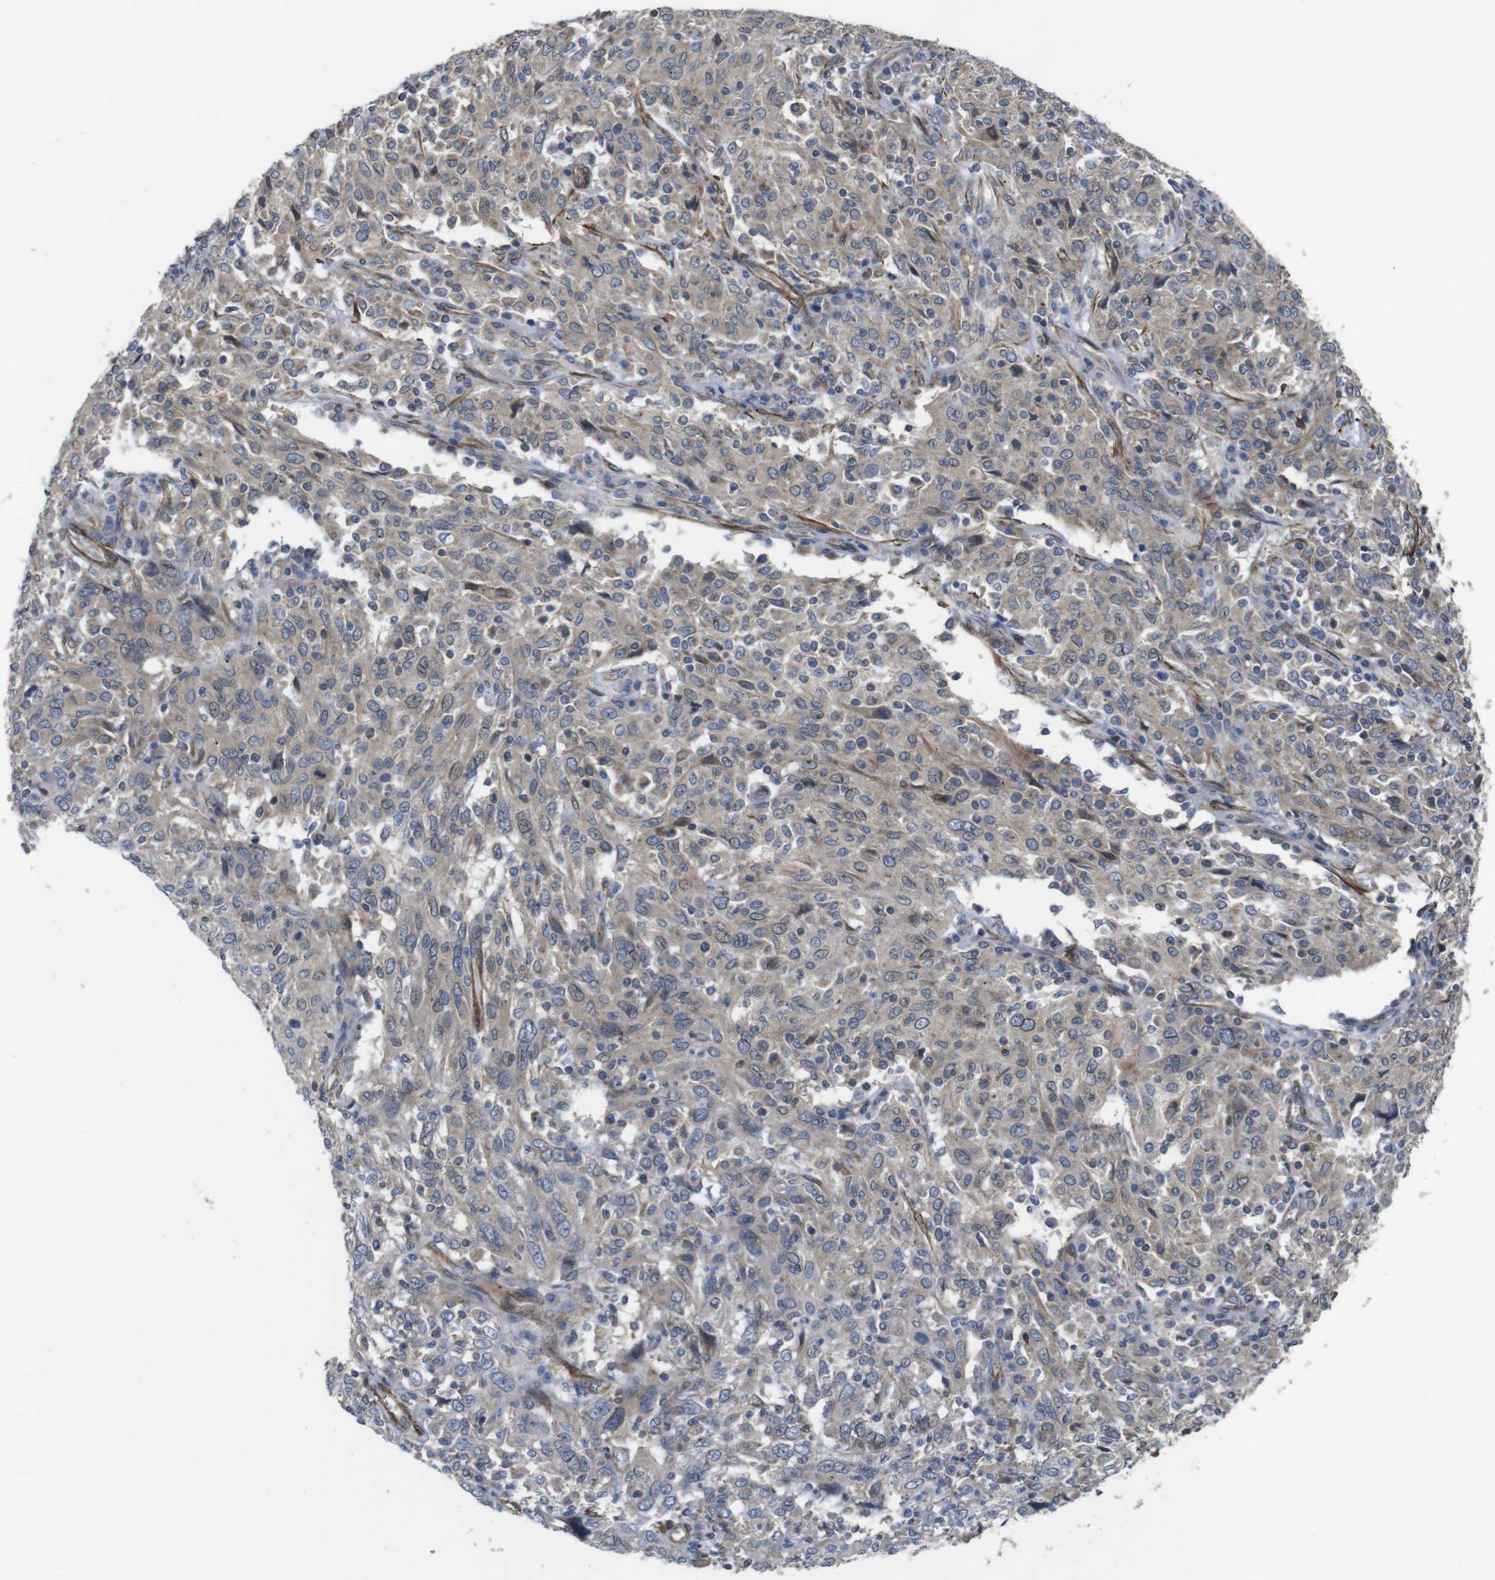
{"staining": {"intensity": "weak", "quantity": ">75%", "location": "cytoplasmic/membranous"}, "tissue": "cervical cancer", "cell_type": "Tumor cells", "image_type": "cancer", "snomed": [{"axis": "morphology", "description": "Squamous cell carcinoma, NOS"}, {"axis": "topography", "description": "Cervix"}], "caption": "A brown stain labels weak cytoplasmic/membranous staining of a protein in cervical cancer tumor cells.", "gene": "GGT7", "patient": {"sex": "female", "age": 46}}